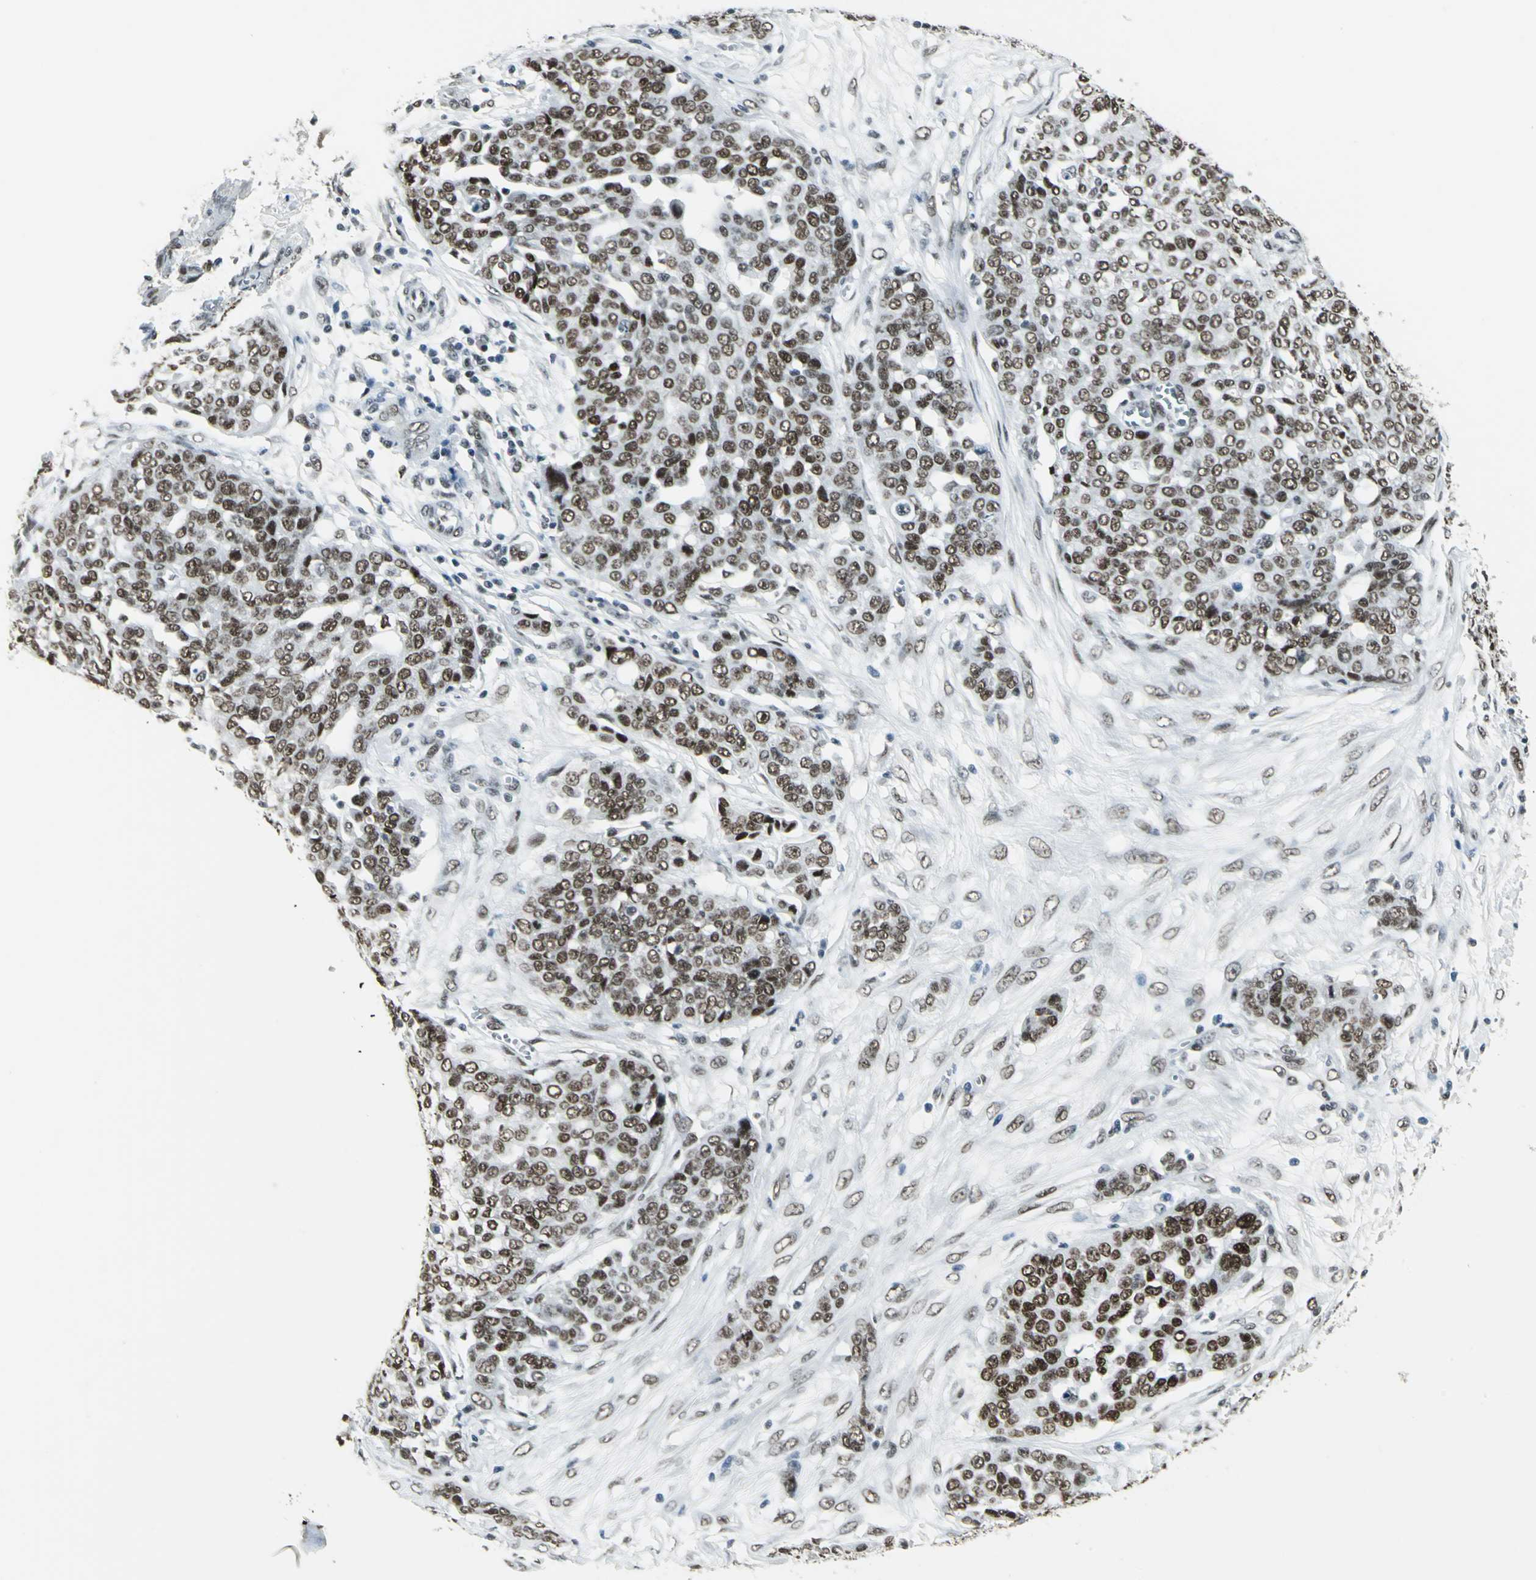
{"staining": {"intensity": "strong", "quantity": ">75%", "location": "nuclear"}, "tissue": "ovarian cancer", "cell_type": "Tumor cells", "image_type": "cancer", "snomed": [{"axis": "morphology", "description": "Cystadenocarcinoma, serous, NOS"}, {"axis": "topography", "description": "Soft tissue"}, {"axis": "topography", "description": "Ovary"}], "caption": "Strong nuclear expression for a protein is identified in about >75% of tumor cells of serous cystadenocarcinoma (ovarian) using immunohistochemistry.", "gene": "ADNP", "patient": {"sex": "female", "age": 57}}